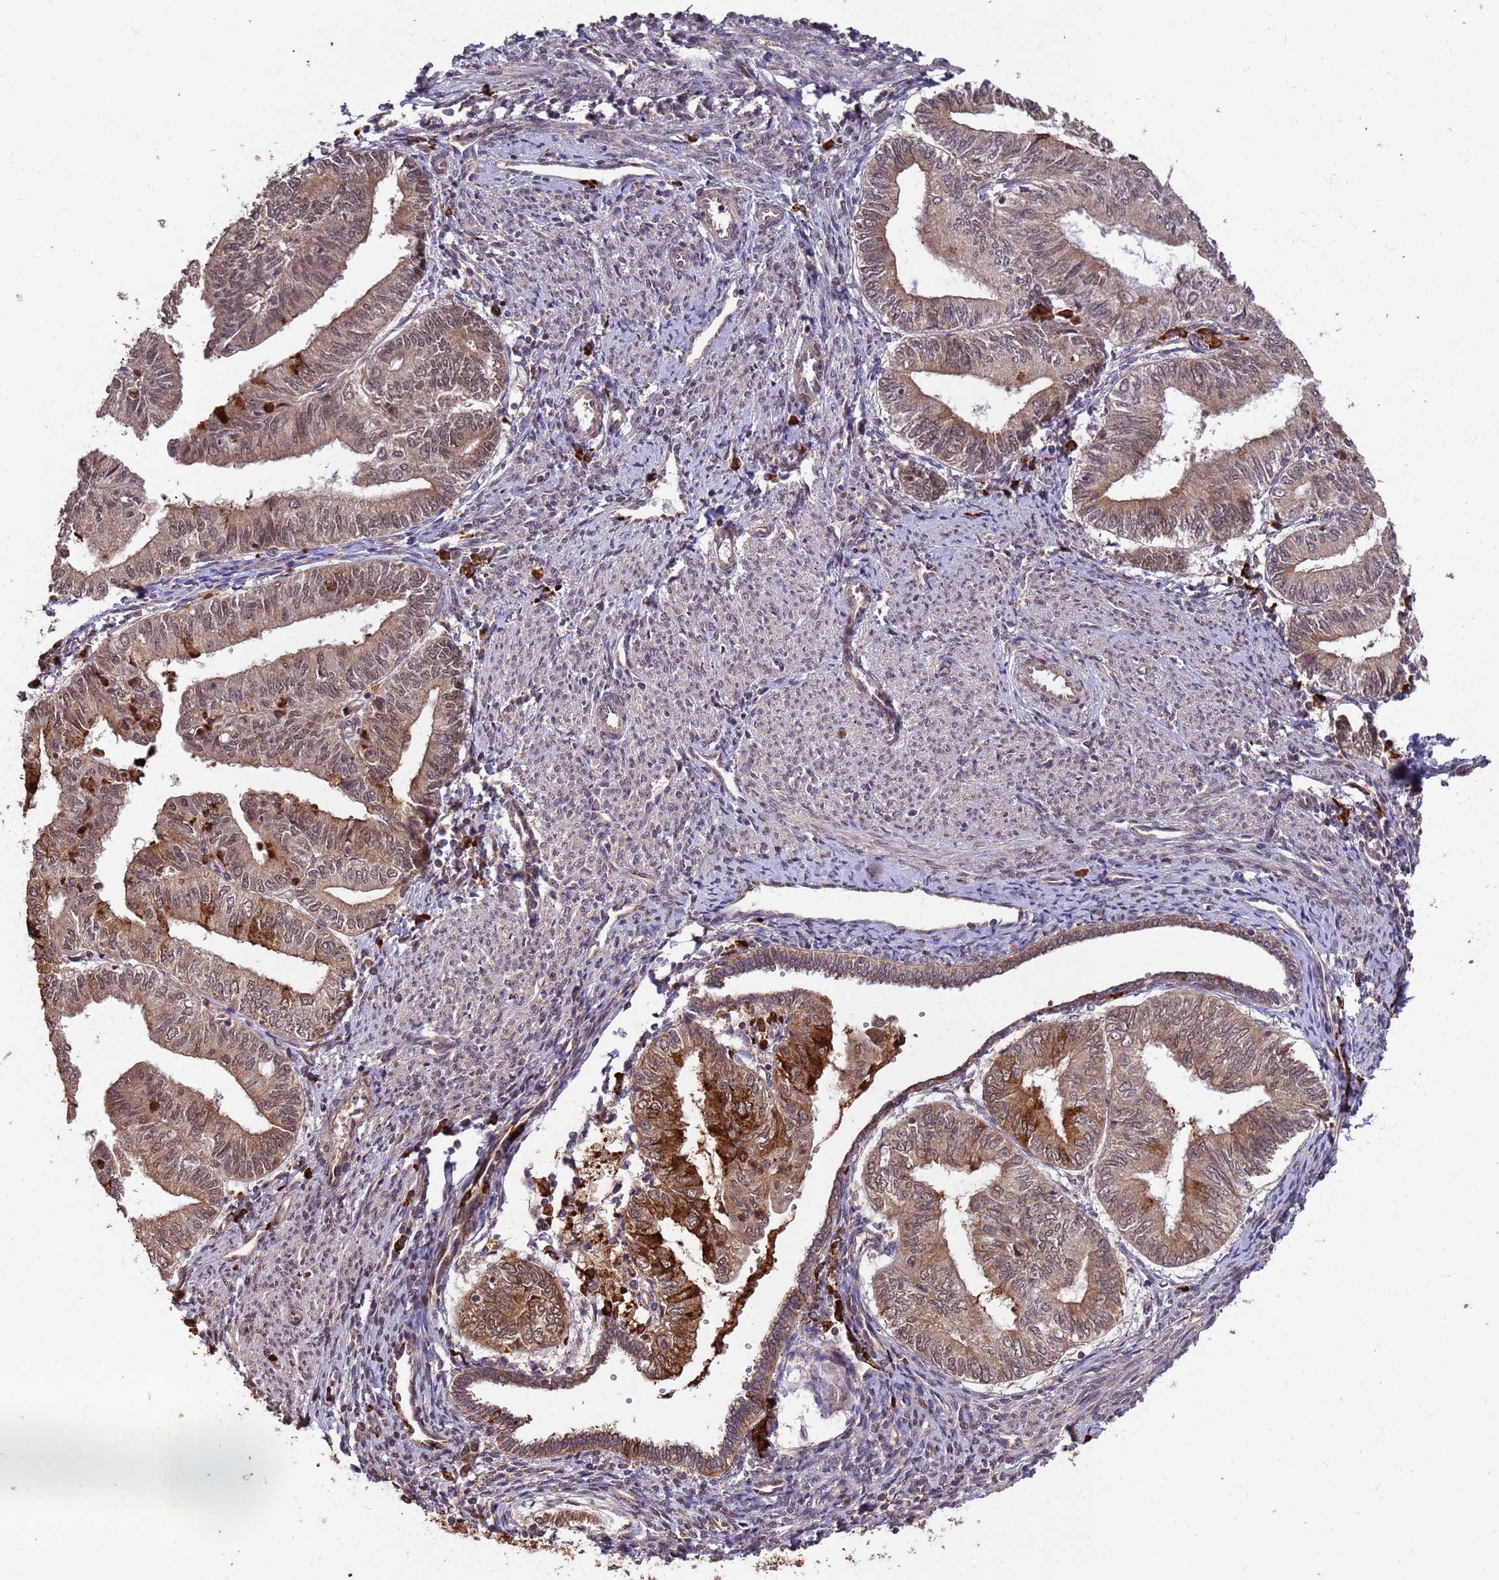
{"staining": {"intensity": "moderate", "quantity": ">75%", "location": "cytoplasmic/membranous,nuclear"}, "tissue": "endometrial cancer", "cell_type": "Tumor cells", "image_type": "cancer", "snomed": [{"axis": "morphology", "description": "Adenocarcinoma, NOS"}, {"axis": "topography", "description": "Endometrium"}], "caption": "This histopathology image exhibits immunohistochemistry (IHC) staining of human adenocarcinoma (endometrial), with medium moderate cytoplasmic/membranous and nuclear expression in approximately >75% of tumor cells.", "gene": "ZNF619", "patient": {"sex": "female", "age": 66}}